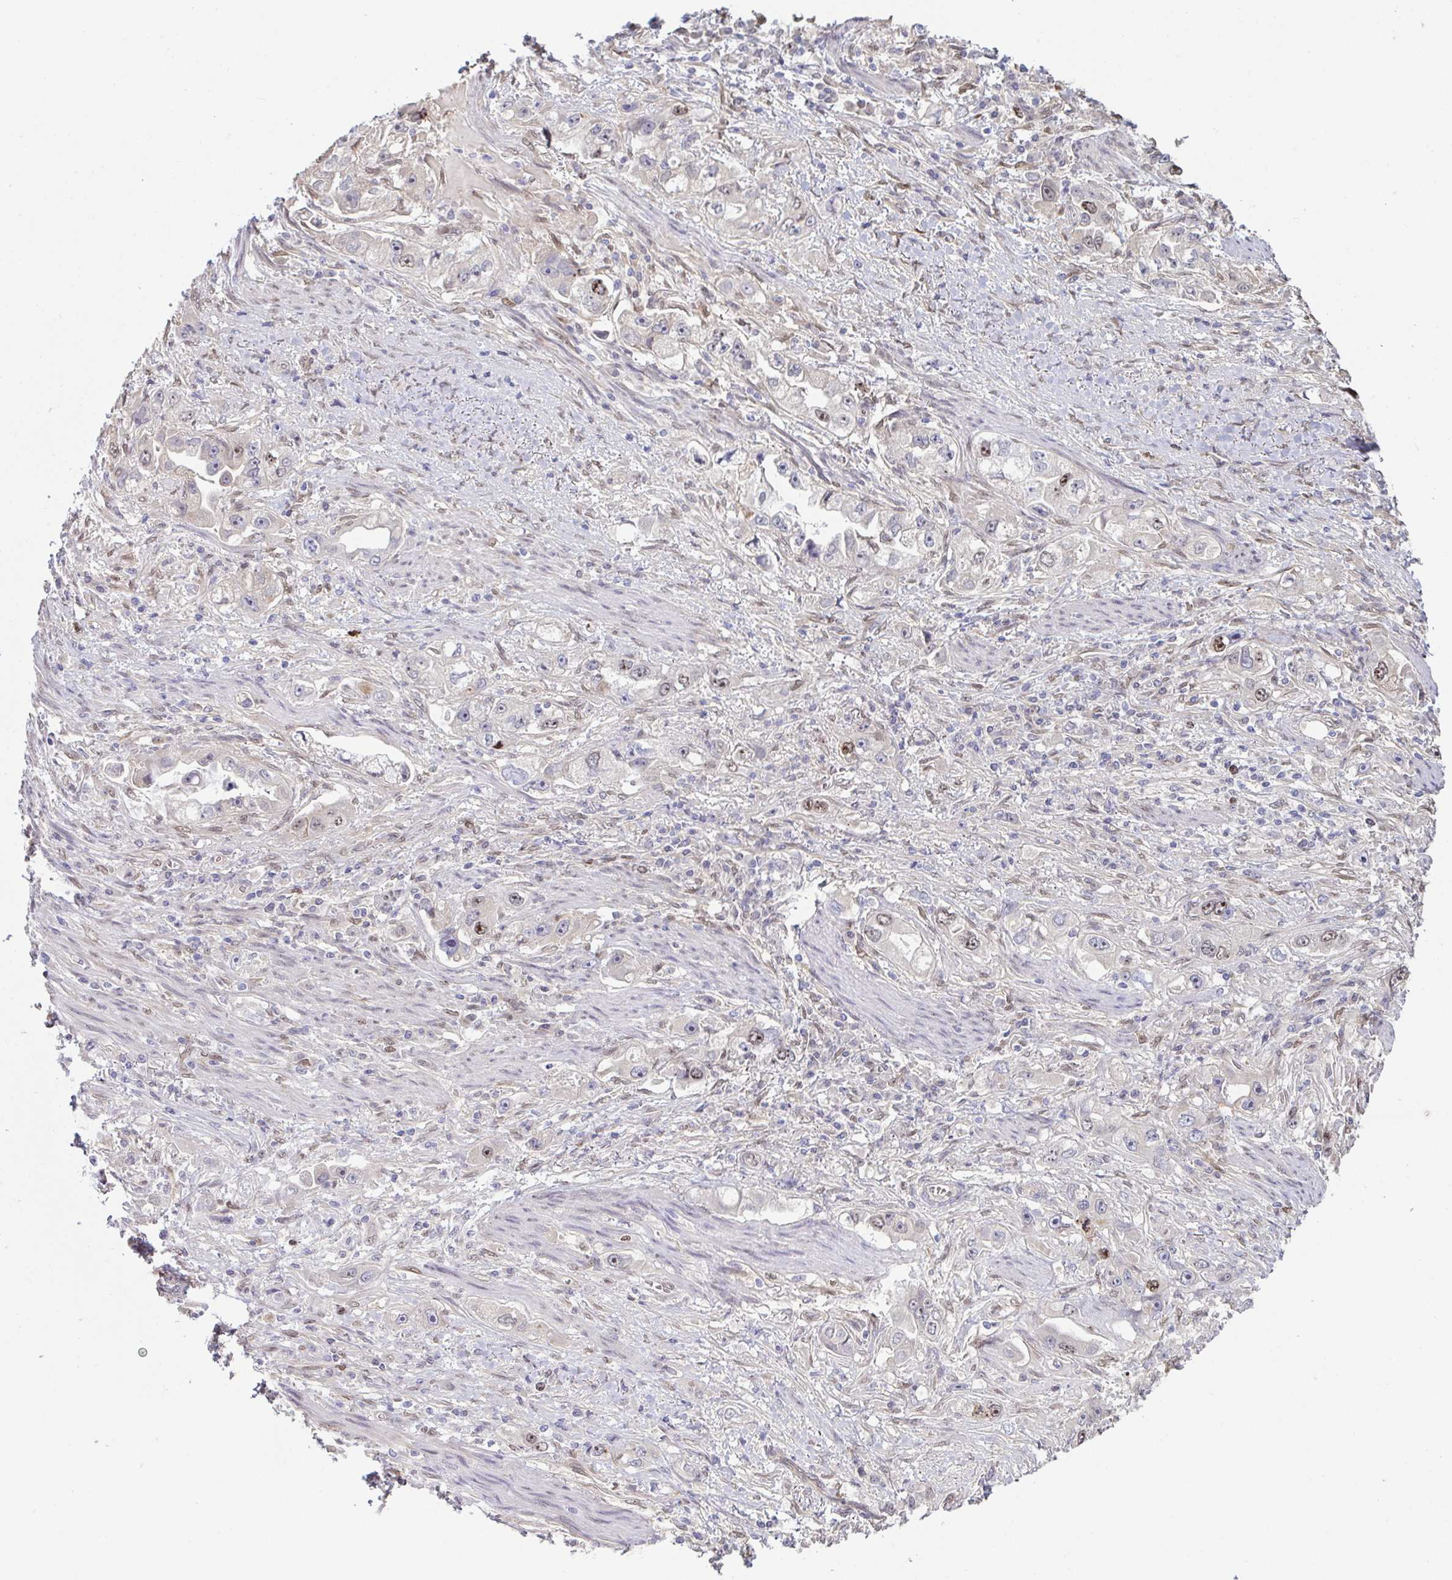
{"staining": {"intensity": "moderate", "quantity": "<25%", "location": "nuclear"}, "tissue": "stomach cancer", "cell_type": "Tumor cells", "image_type": "cancer", "snomed": [{"axis": "morphology", "description": "Adenocarcinoma, NOS"}, {"axis": "topography", "description": "Stomach, lower"}], "caption": "A low amount of moderate nuclear positivity is present in approximately <25% of tumor cells in adenocarcinoma (stomach) tissue.", "gene": "SETD7", "patient": {"sex": "female", "age": 93}}